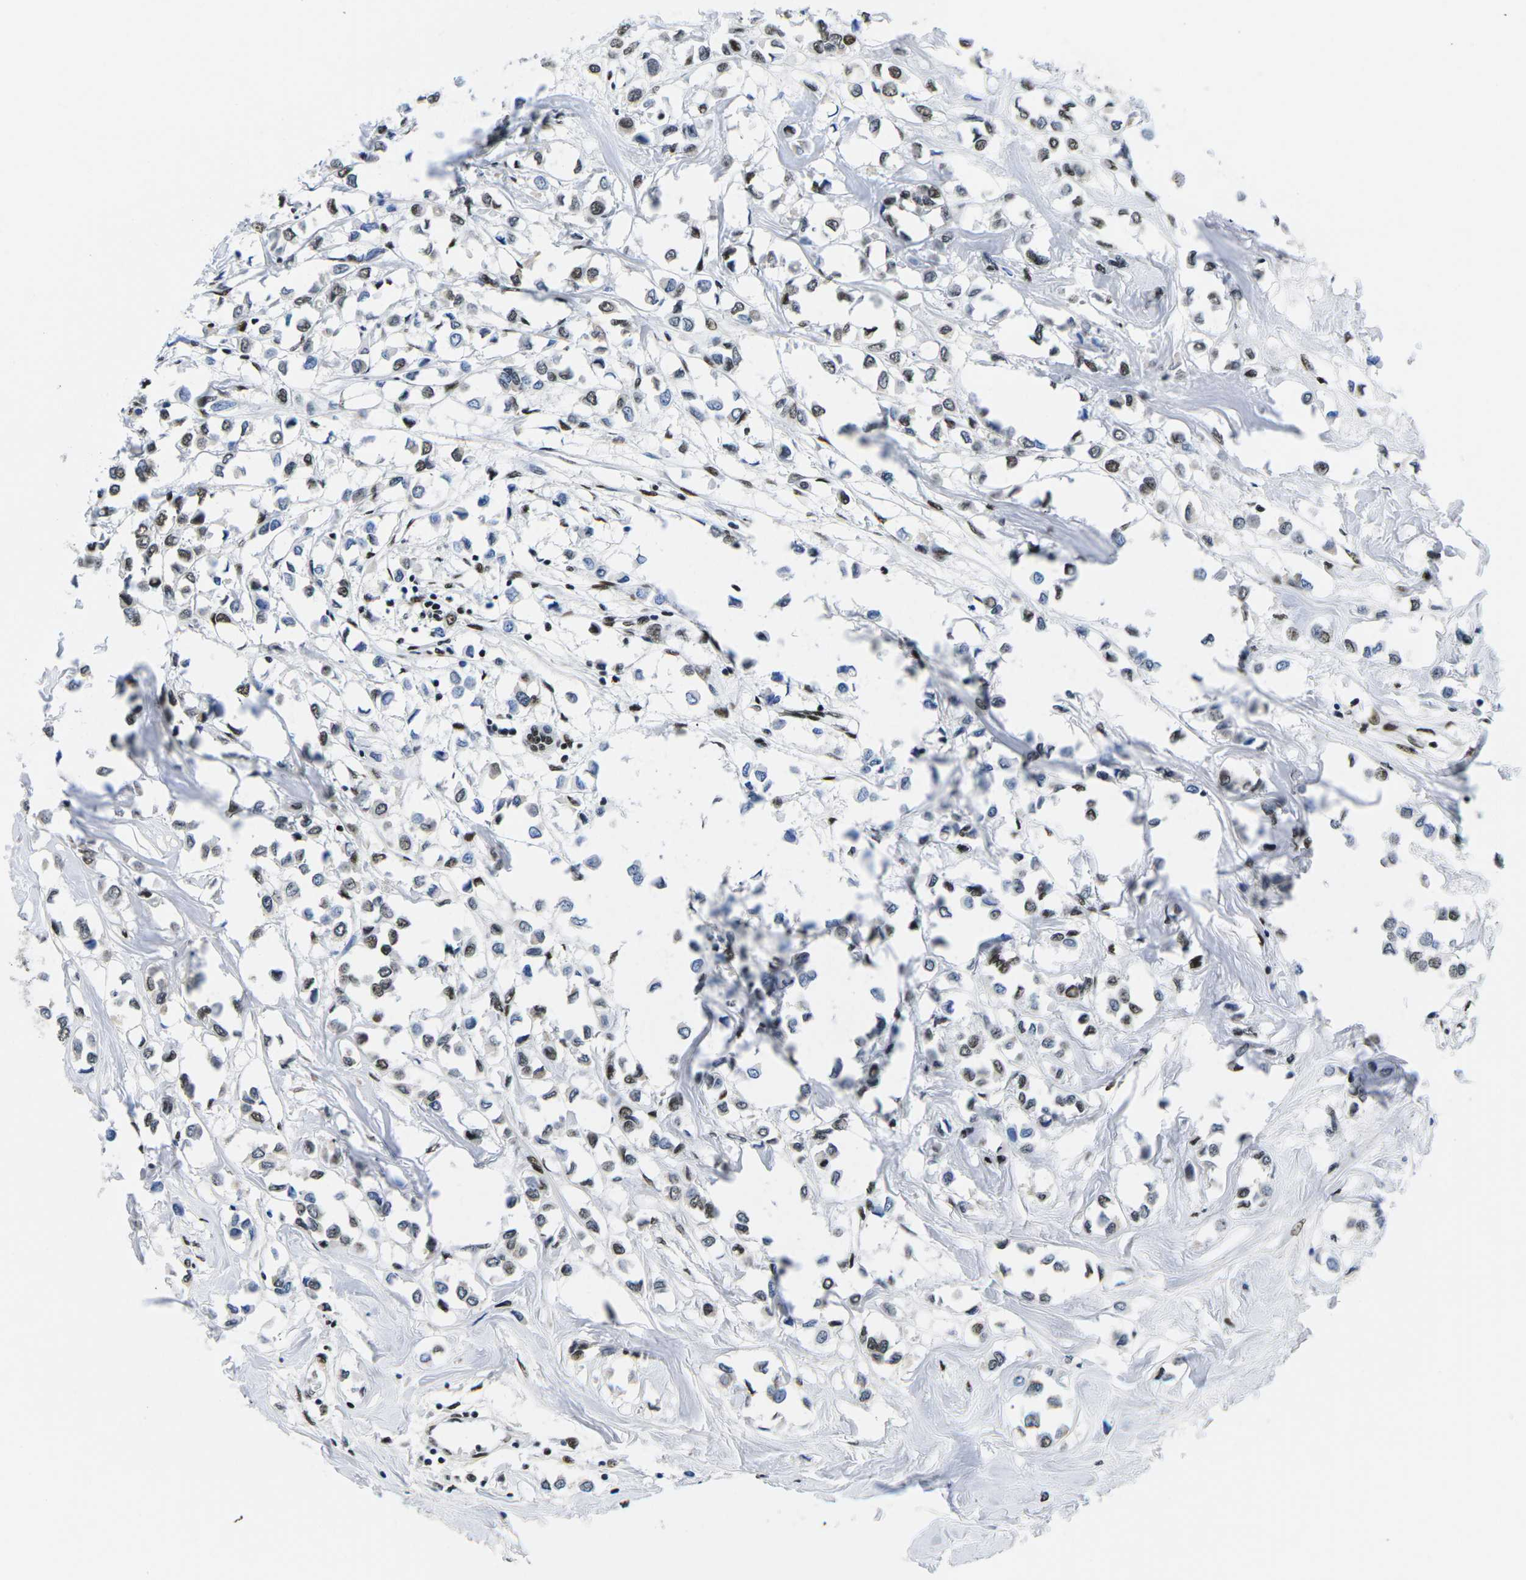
{"staining": {"intensity": "moderate", "quantity": ">75%", "location": "nuclear"}, "tissue": "breast cancer", "cell_type": "Tumor cells", "image_type": "cancer", "snomed": [{"axis": "morphology", "description": "Lobular carcinoma"}, {"axis": "topography", "description": "Breast"}], "caption": "Immunohistochemistry (IHC) image of lobular carcinoma (breast) stained for a protein (brown), which reveals medium levels of moderate nuclear positivity in about >75% of tumor cells.", "gene": "ATF1", "patient": {"sex": "female", "age": 51}}